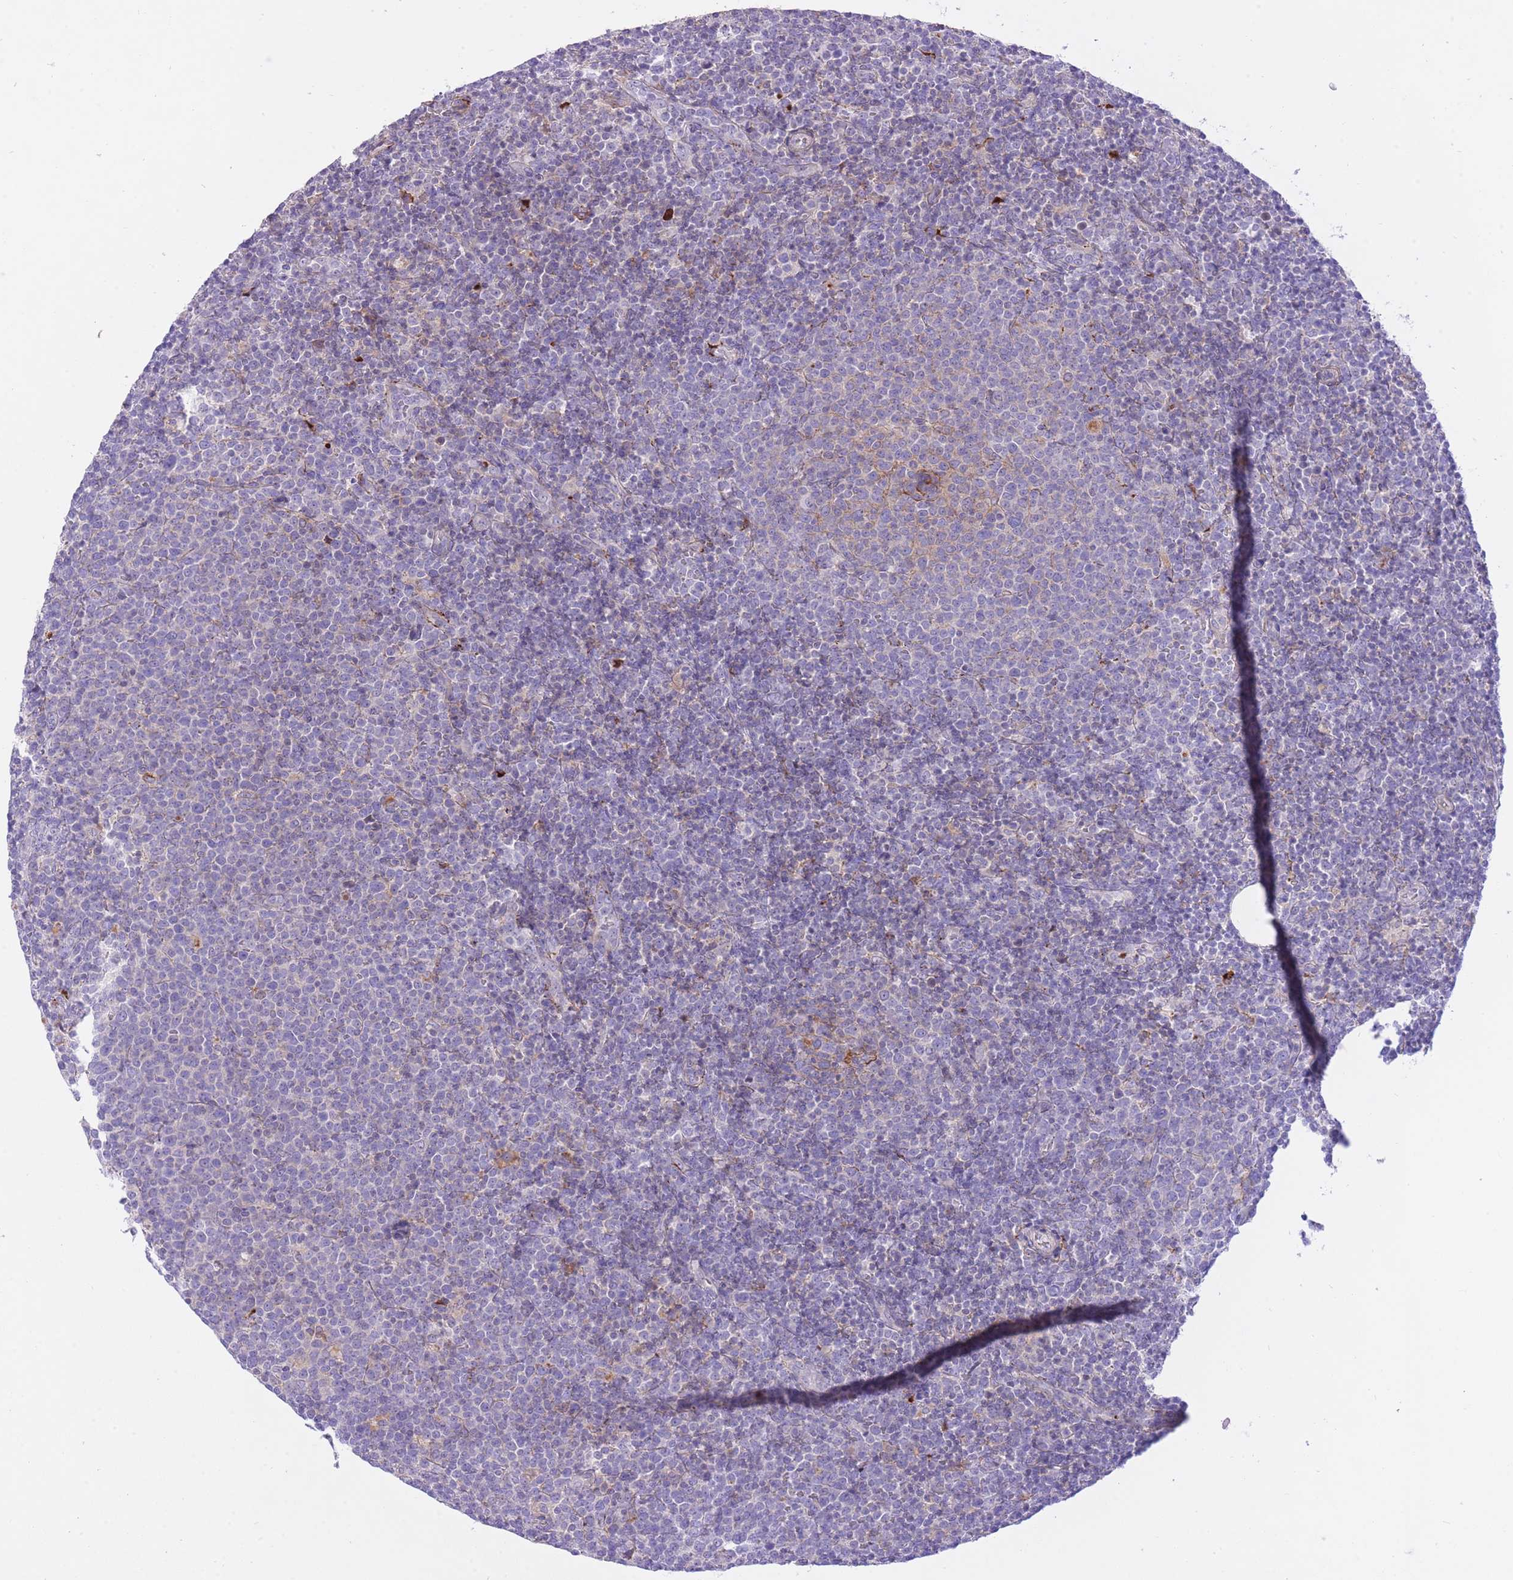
{"staining": {"intensity": "negative", "quantity": "none", "location": "none"}, "tissue": "lymphoma", "cell_type": "Tumor cells", "image_type": "cancer", "snomed": [{"axis": "morphology", "description": "Malignant lymphoma, non-Hodgkin's type, High grade"}, {"axis": "topography", "description": "Lymph node"}], "caption": "IHC histopathology image of human malignant lymphoma, non-Hodgkin's type (high-grade) stained for a protein (brown), which shows no expression in tumor cells.", "gene": "HRG", "patient": {"sex": "male", "age": 61}}